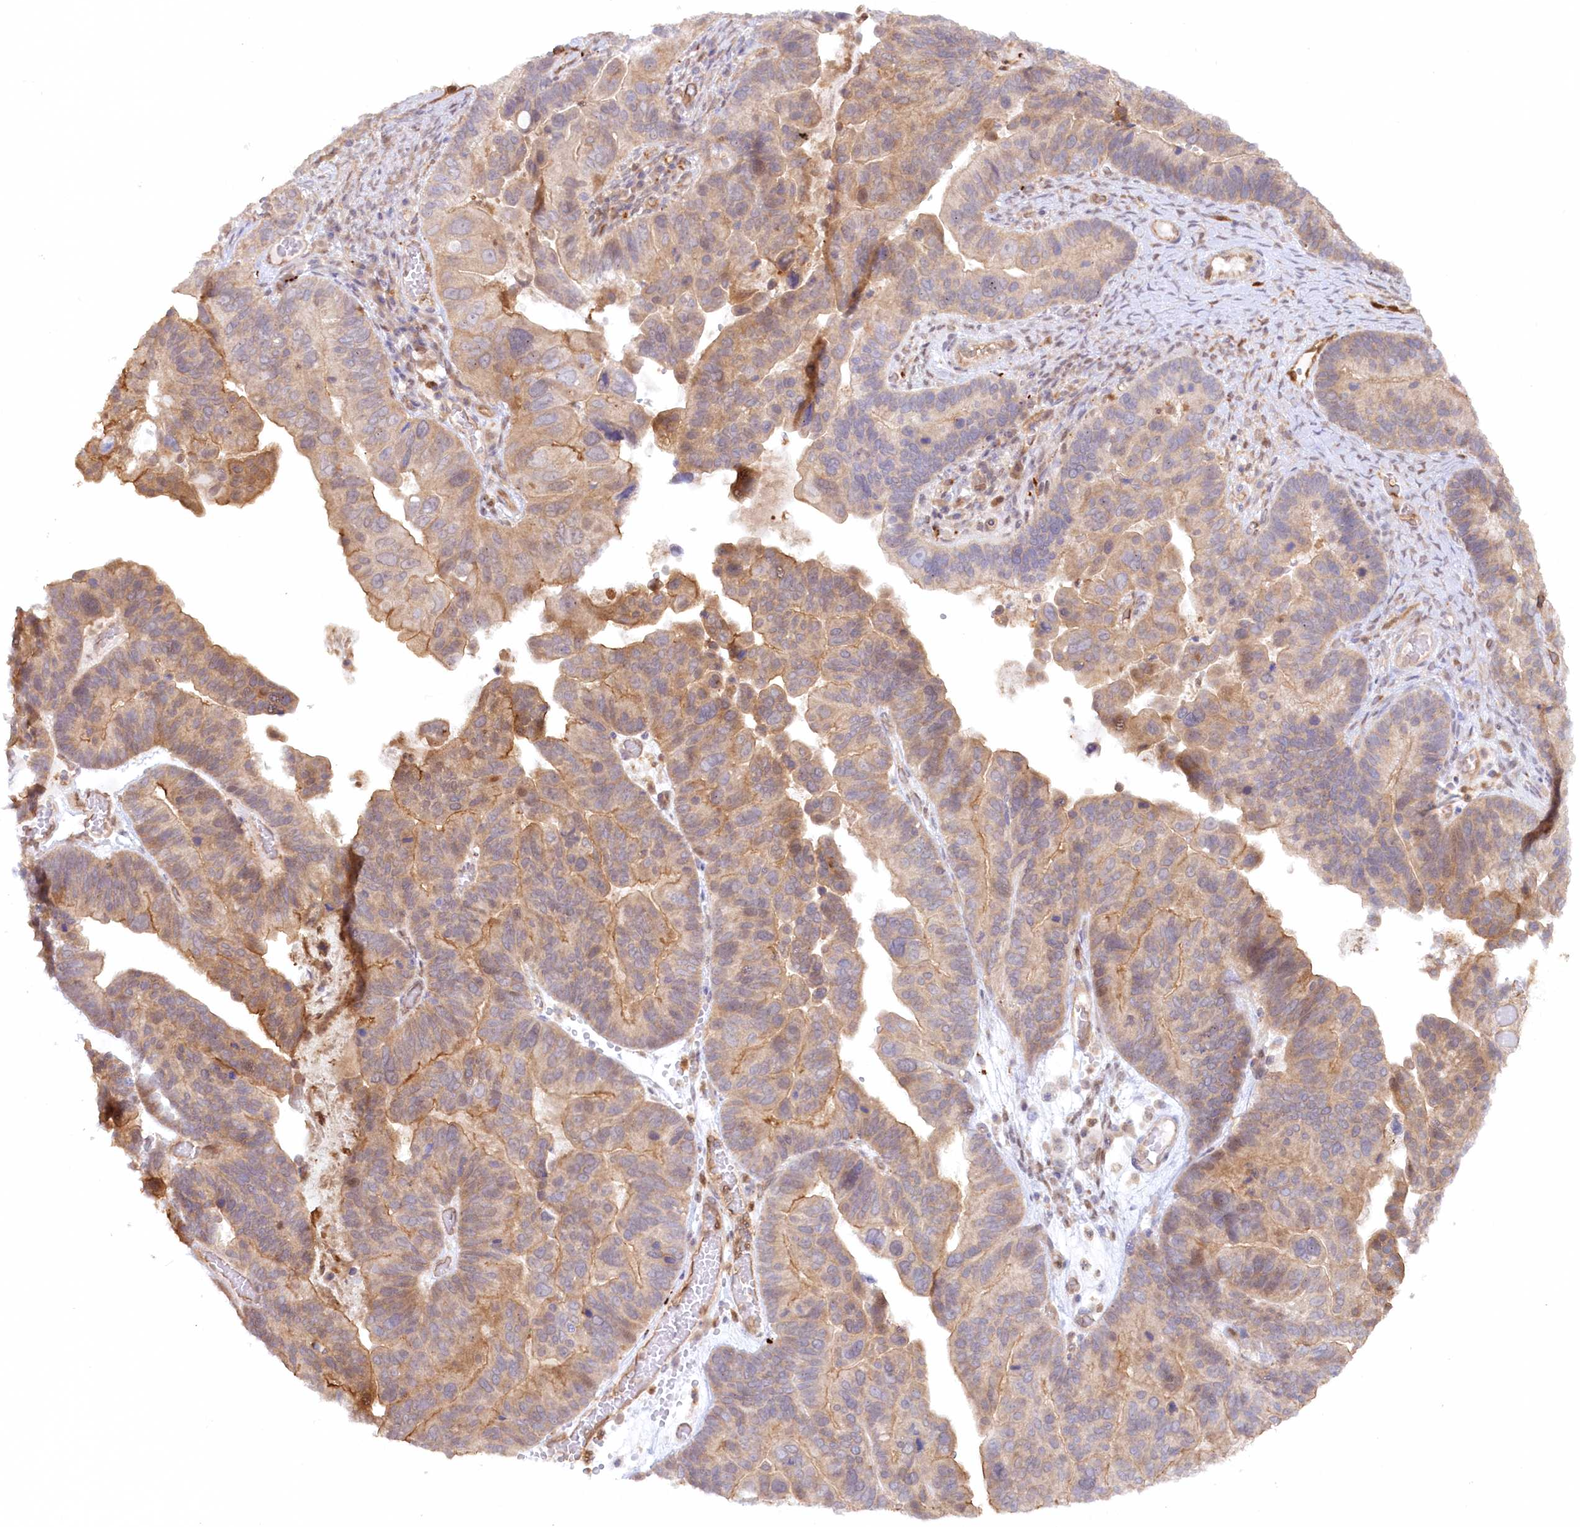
{"staining": {"intensity": "moderate", "quantity": "25%-75%", "location": "cytoplasmic/membranous"}, "tissue": "ovarian cancer", "cell_type": "Tumor cells", "image_type": "cancer", "snomed": [{"axis": "morphology", "description": "Cystadenocarcinoma, serous, NOS"}, {"axis": "topography", "description": "Ovary"}], "caption": "Immunohistochemistry micrograph of ovarian cancer stained for a protein (brown), which demonstrates medium levels of moderate cytoplasmic/membranous positivity in approximately 25%-75% of tumor cells.", "gene": "GBE1", "patient": {"sex": "female", "age": 56}}